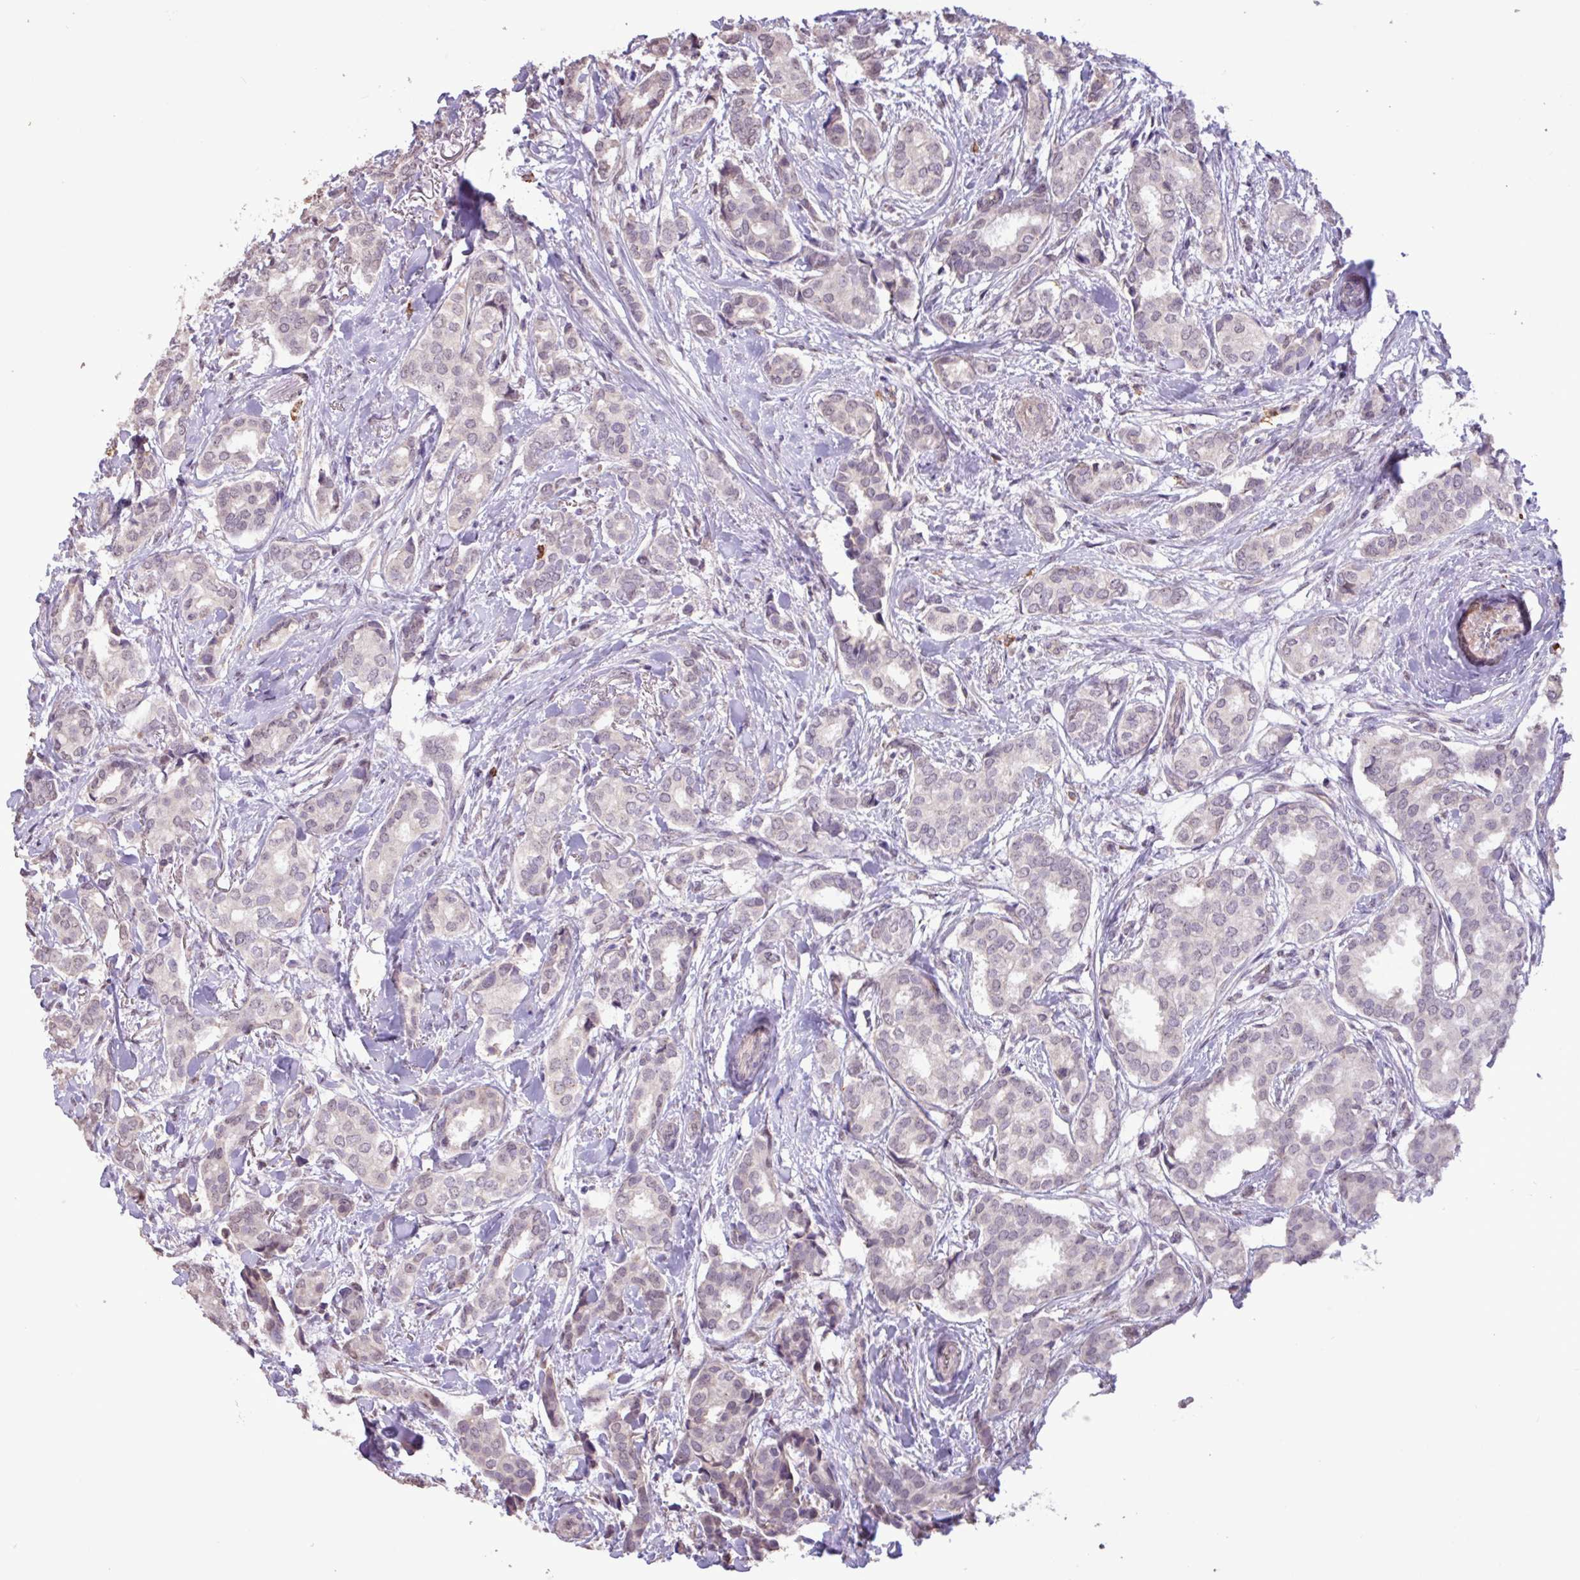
{"staining": {"intensity": "negative", "quantity": "none", "location": "none"}, "tissue": "breast cancer", "cell_type": "Tumor cells", "image_type": "cancer", "snomed": [{"axis": "morphology", "description": "Duct carcinoma"}, {"axis": "topography", "description": "Breast"}], "caption": "Immunohistochemistry (IHC) photomicrograph of breast infiltrating ductal carcinoma stained for a protein (brown), which reveals no staining in tumor cells.", "gene": "L3MBTL3", "patient": {"sex": "female", "age": 73}}